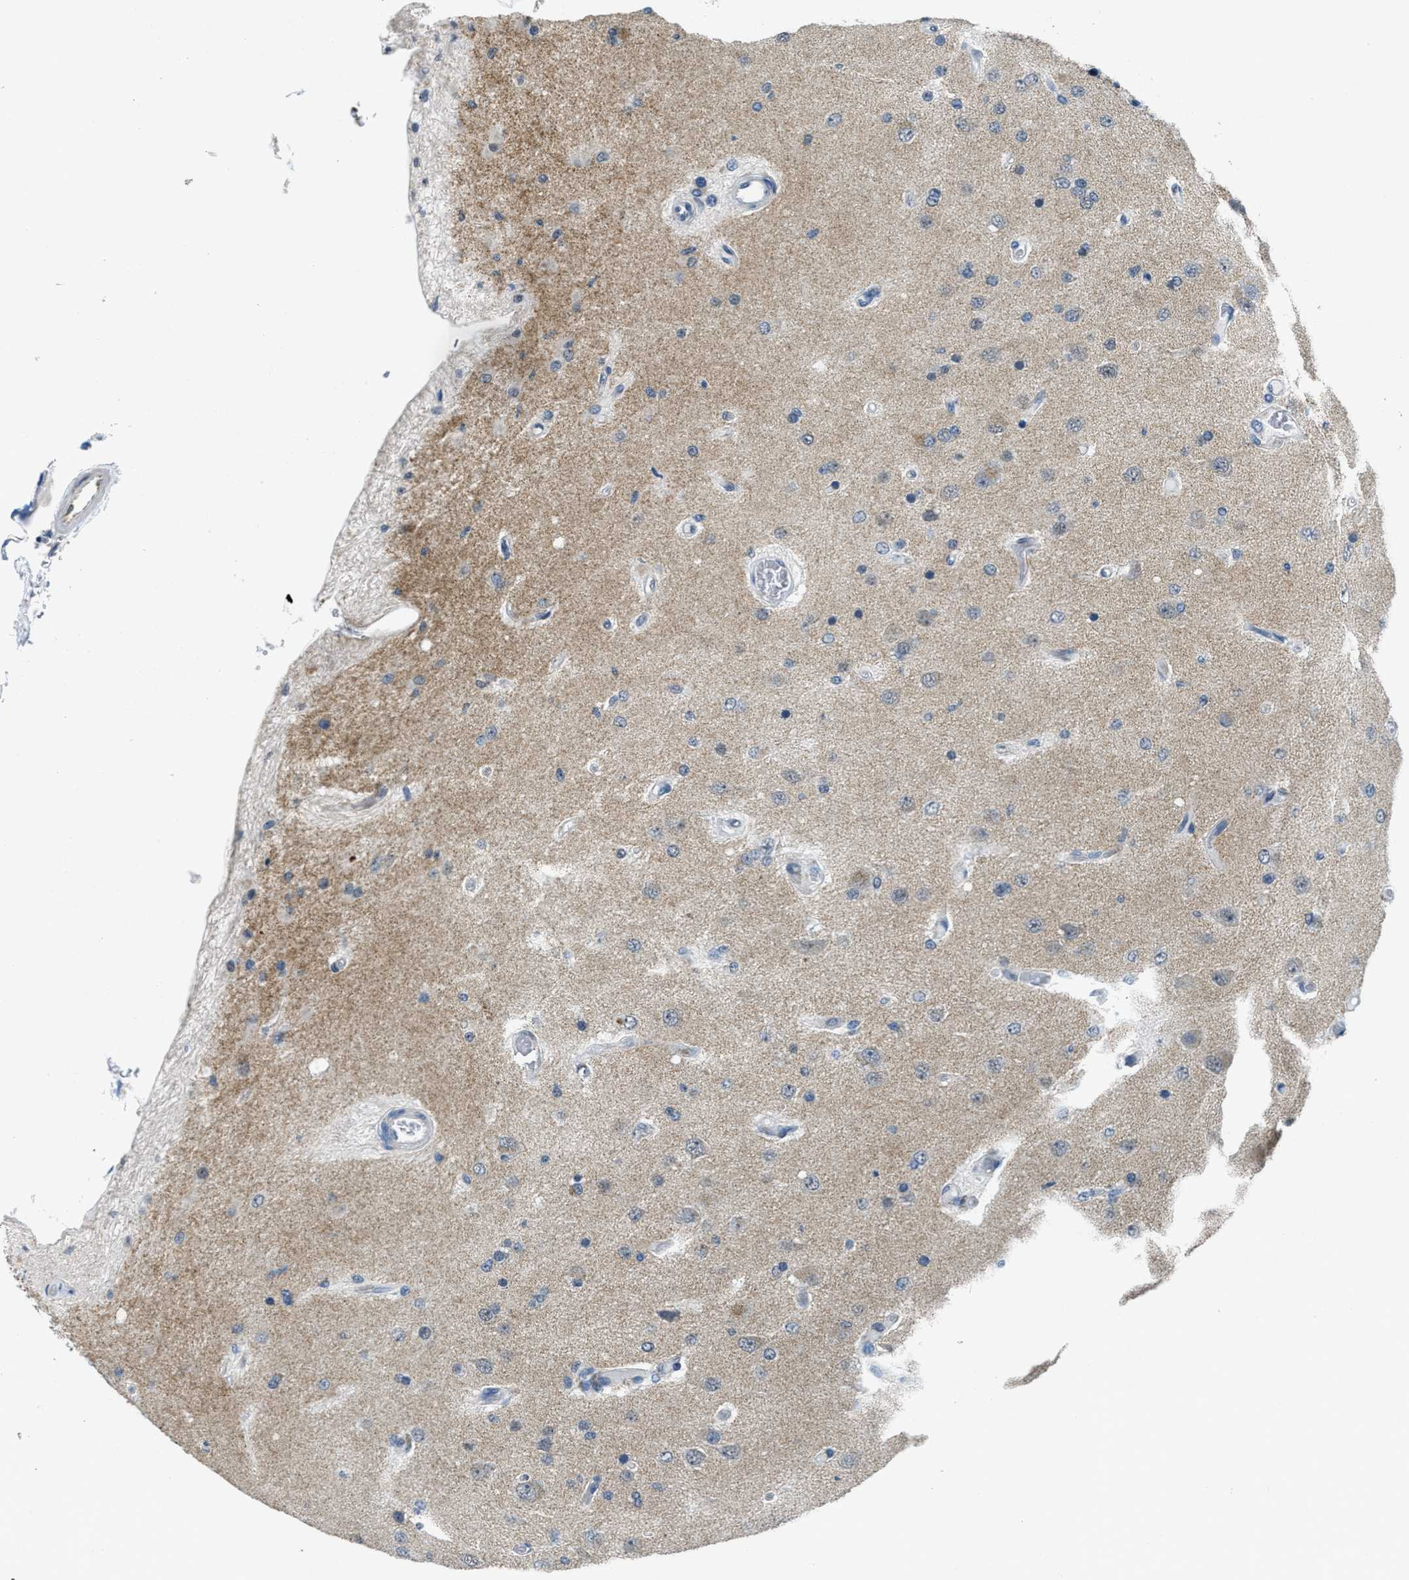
{"staining": {"intensity": "weak", "quantity": "25%-75%", "location": "cytoplasmic/membranous"}, "tissue": "glioma", "cell_type": "Tumor cells", "image_type": "cancer", "snomed": [{"axis": "morphology", "description": "Normal tissue, NOS"}, {"axis": "morphology", "description": "Glioma, malignant, High grade"}, {"axis": "topography", "description": "Cerebral cortex"}], "caption": "A histopathology image of malignant glioma (high-grade) stained for a protein displays weak cytoplasmic/membranous brown staining in tumor cells.", "gene": "TOMM70", "patient": {"sex": "male", "age": 77}}